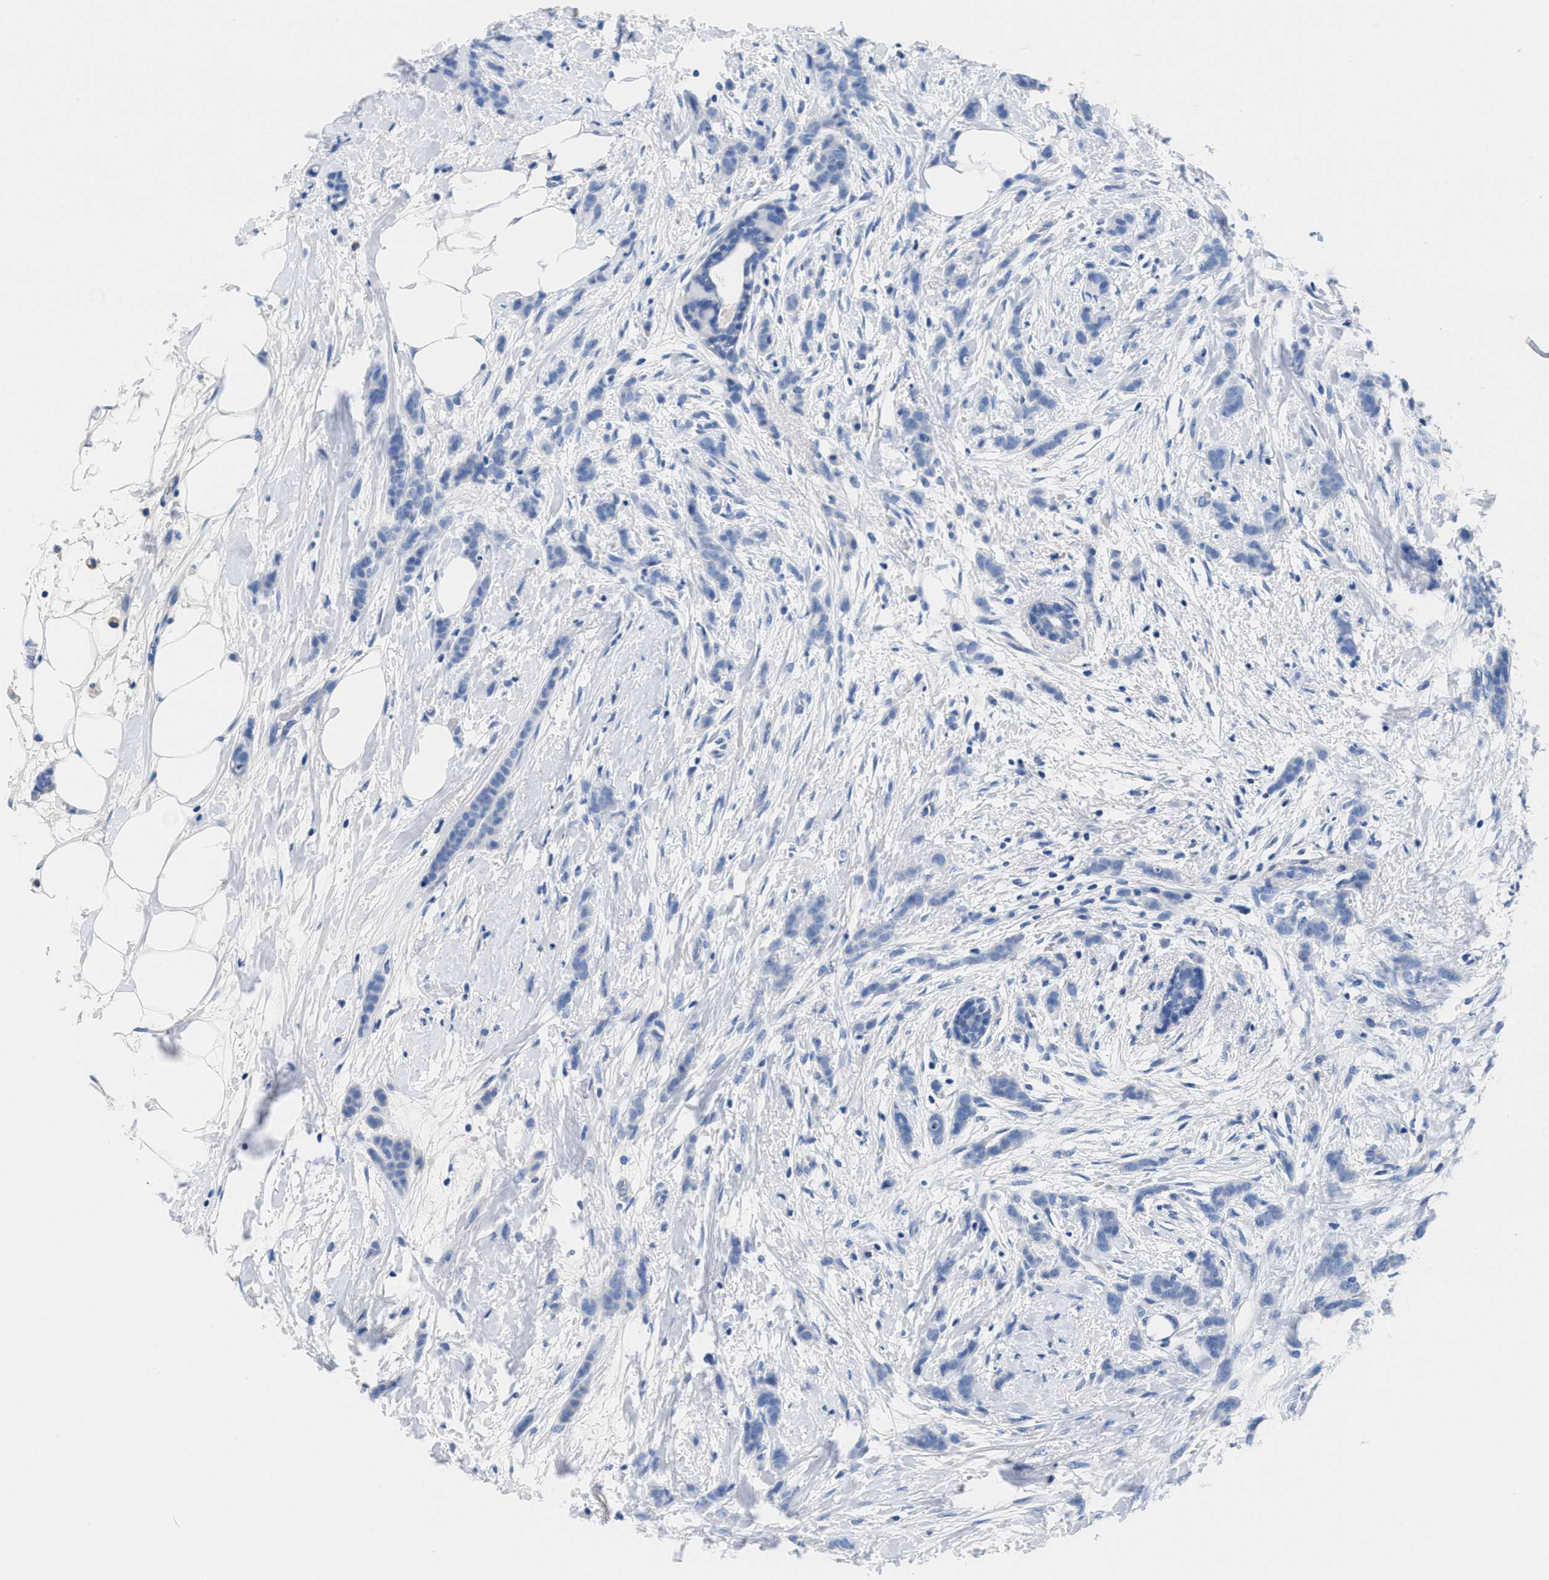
{"staining": {"intensity": "negative", "quantity": "none", "location": "none"}, "tissue": "breast cancer", "cell_type": "Tumor cells", "image_type": "cancer", "snomed": [{"axis": "morphology", "description": "Lobular carcinoma, in situ"}, {"axis": "morphology", "description": "Lobular carcinoma"}, {"axis": "topography", "description": "Breast"}], "caption": "High magnification brightfield microscopy of breast cancer (lobular carcinoma in situ) stained with DAB (3,3'-diaminobenzidine) (brown) and counterstained with hematoxylin (blue): tumor cells show no significant positivity.", "gene": "SLFN13", "patient": {"sex": "female", "age": 41}}